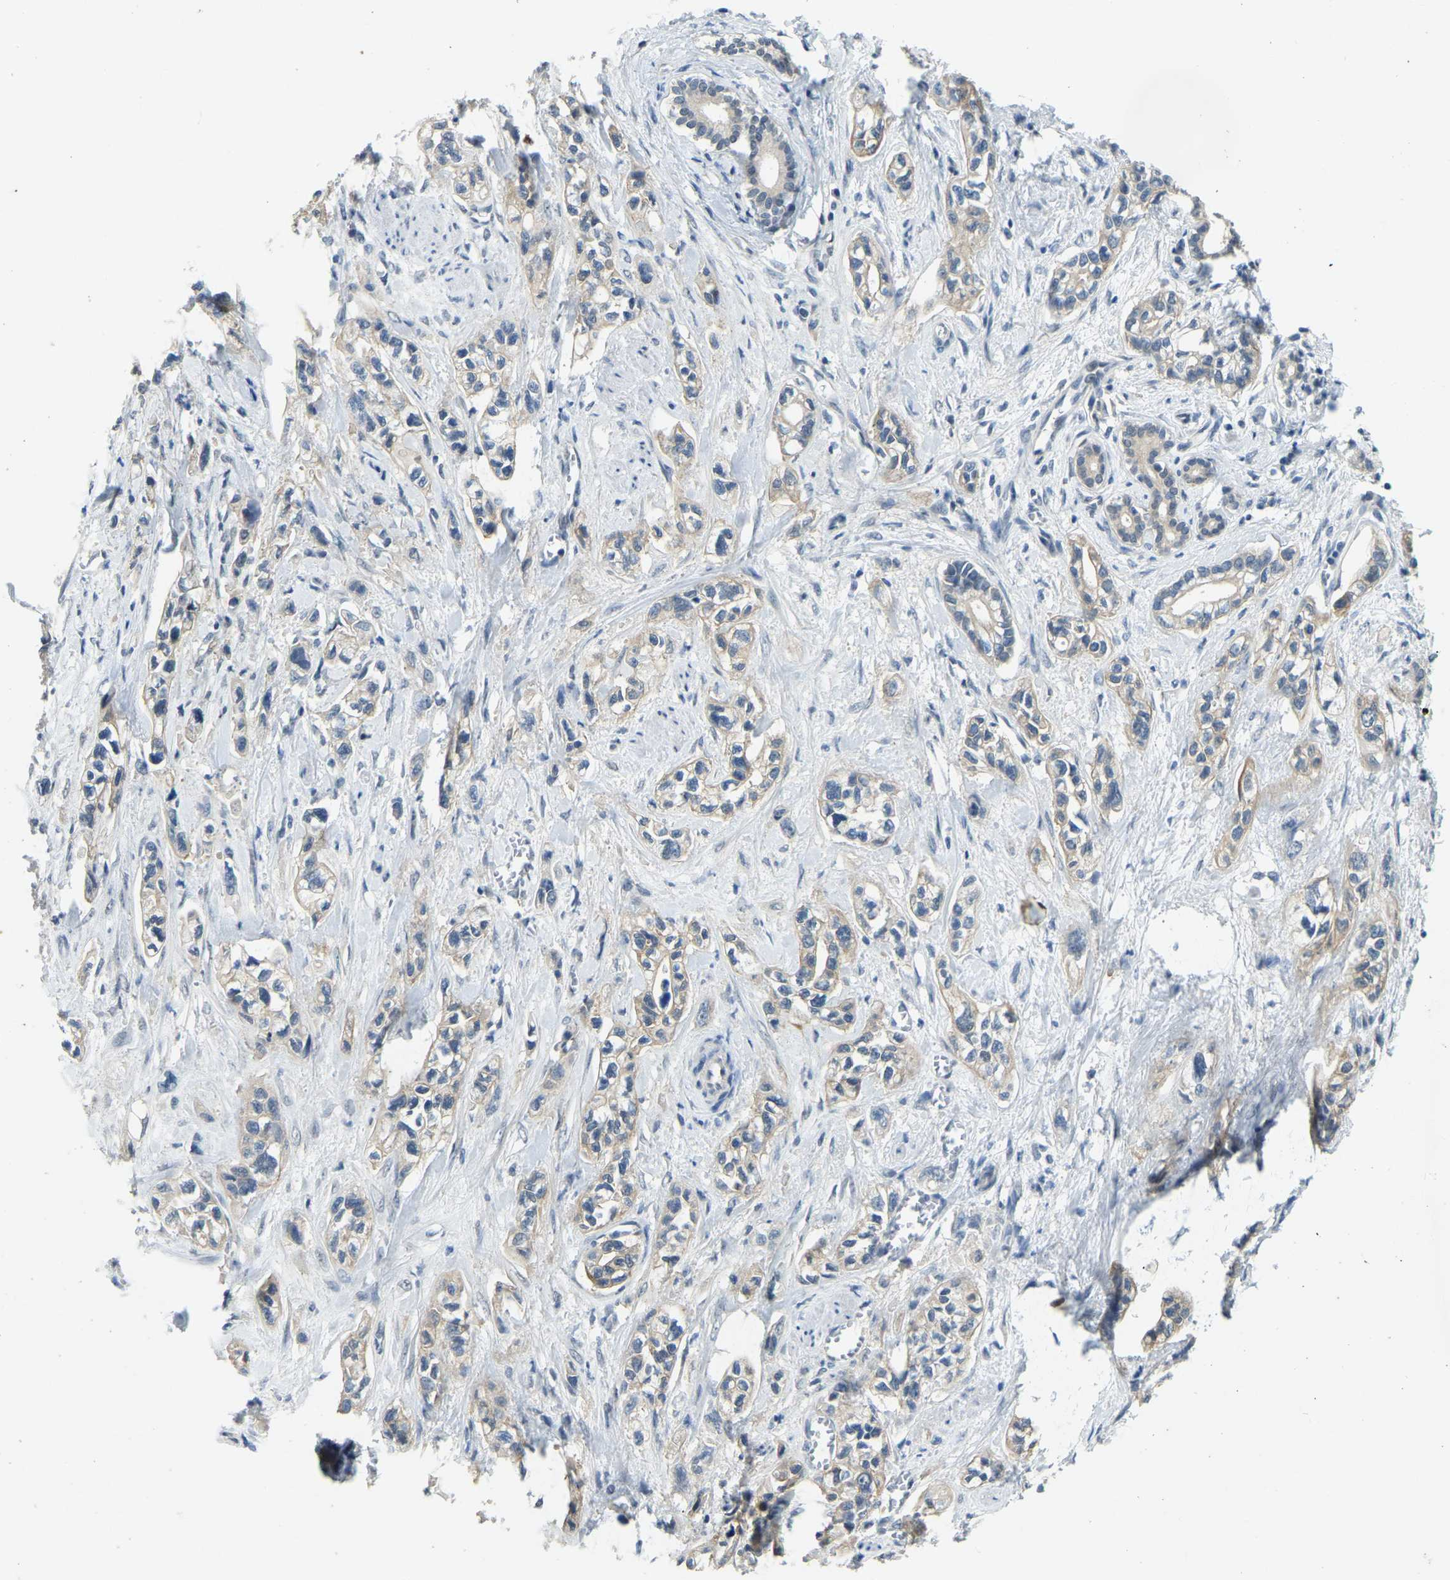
{"staining": {"intensity": "weak", "quantity": "<25%", "location": "cytoplasmic/membranous"}, "tissue": "pancreatic cancer", "cell_type": "Tumor cells", "image_type": "cancer", "snomed": [{"axis": "morphology", "description": "Adenocarcinoma, NOS"}, {"axis": "topography", "description": "Pancreas"}], "caption": "Pancreatic adenocarcinoma was stained to show a protein in brown. There is no significant positivity in tumor cells. The staining was performed using DAB (3,3'-diaminobenzidine) to visualize the protein expression in brown, while the nuclei were stained in blue with hematoxylin (Magnification: 20x).", "gene": "AHNAK", "patient": {"sex": "male", "age": 74}}